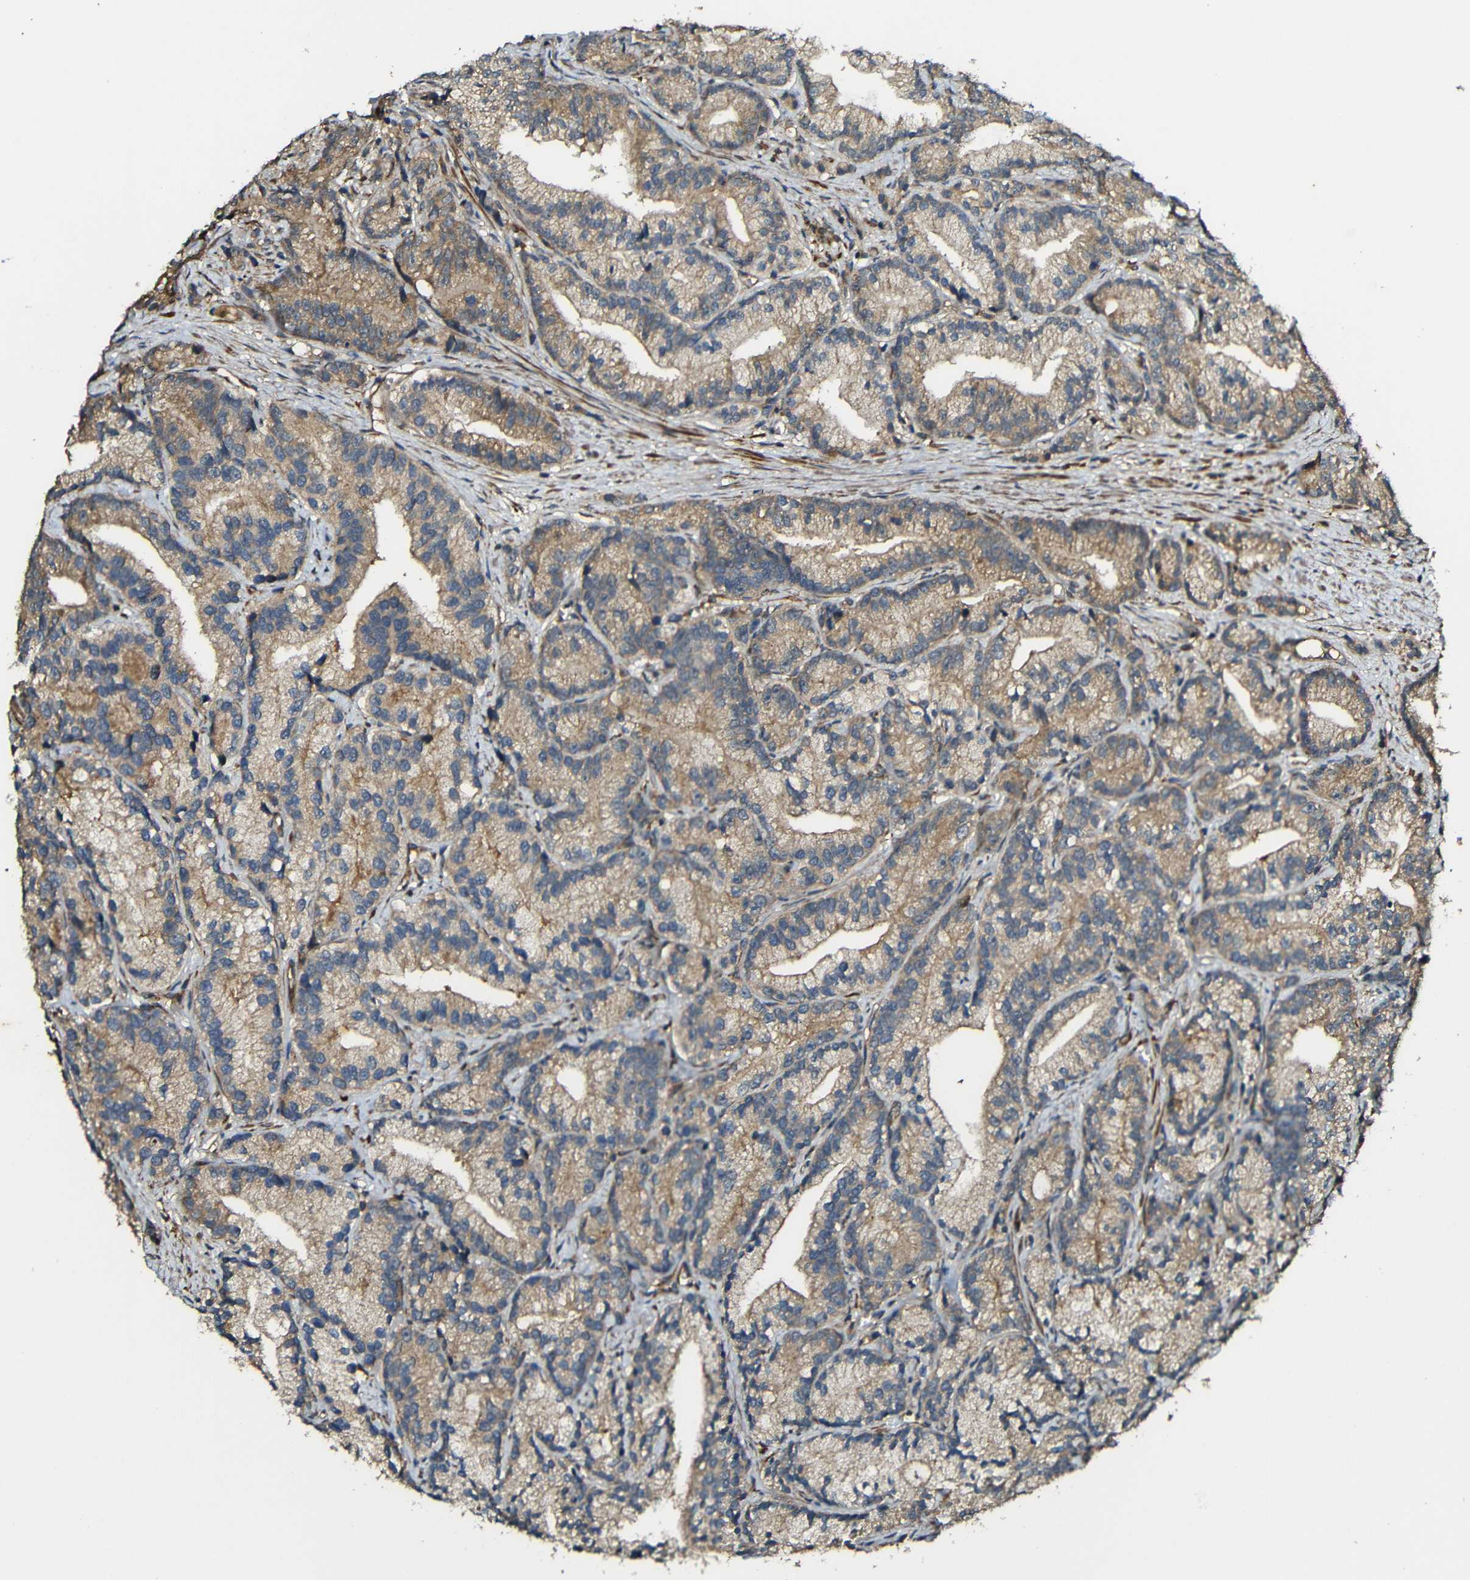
{"staining": {"intensity": "moderate", "quantity": ">75%", "location": "cytoplasmic/membranous"}, "tissue": "prostate cancer", "cell_type": "Tumor cells", "image_type": "cancer", "snomed": [{"axis": "morphology", "description": "Adenocarcinoma, Low grade"}, {"axis": "topography", "description": "Prostate"}], "caption": "Prostate cancer stained for a protein displays moderate cytoplasmic/membranous positivity in tumor cells. (Stains: DAB (3,3'-diaminobenzidine) in brown, nuclei in blue, Microscopy: brightfield microscopy at high magnification).", "gene": "CASP8", "patient": {"sex": "male", "age": 89}}